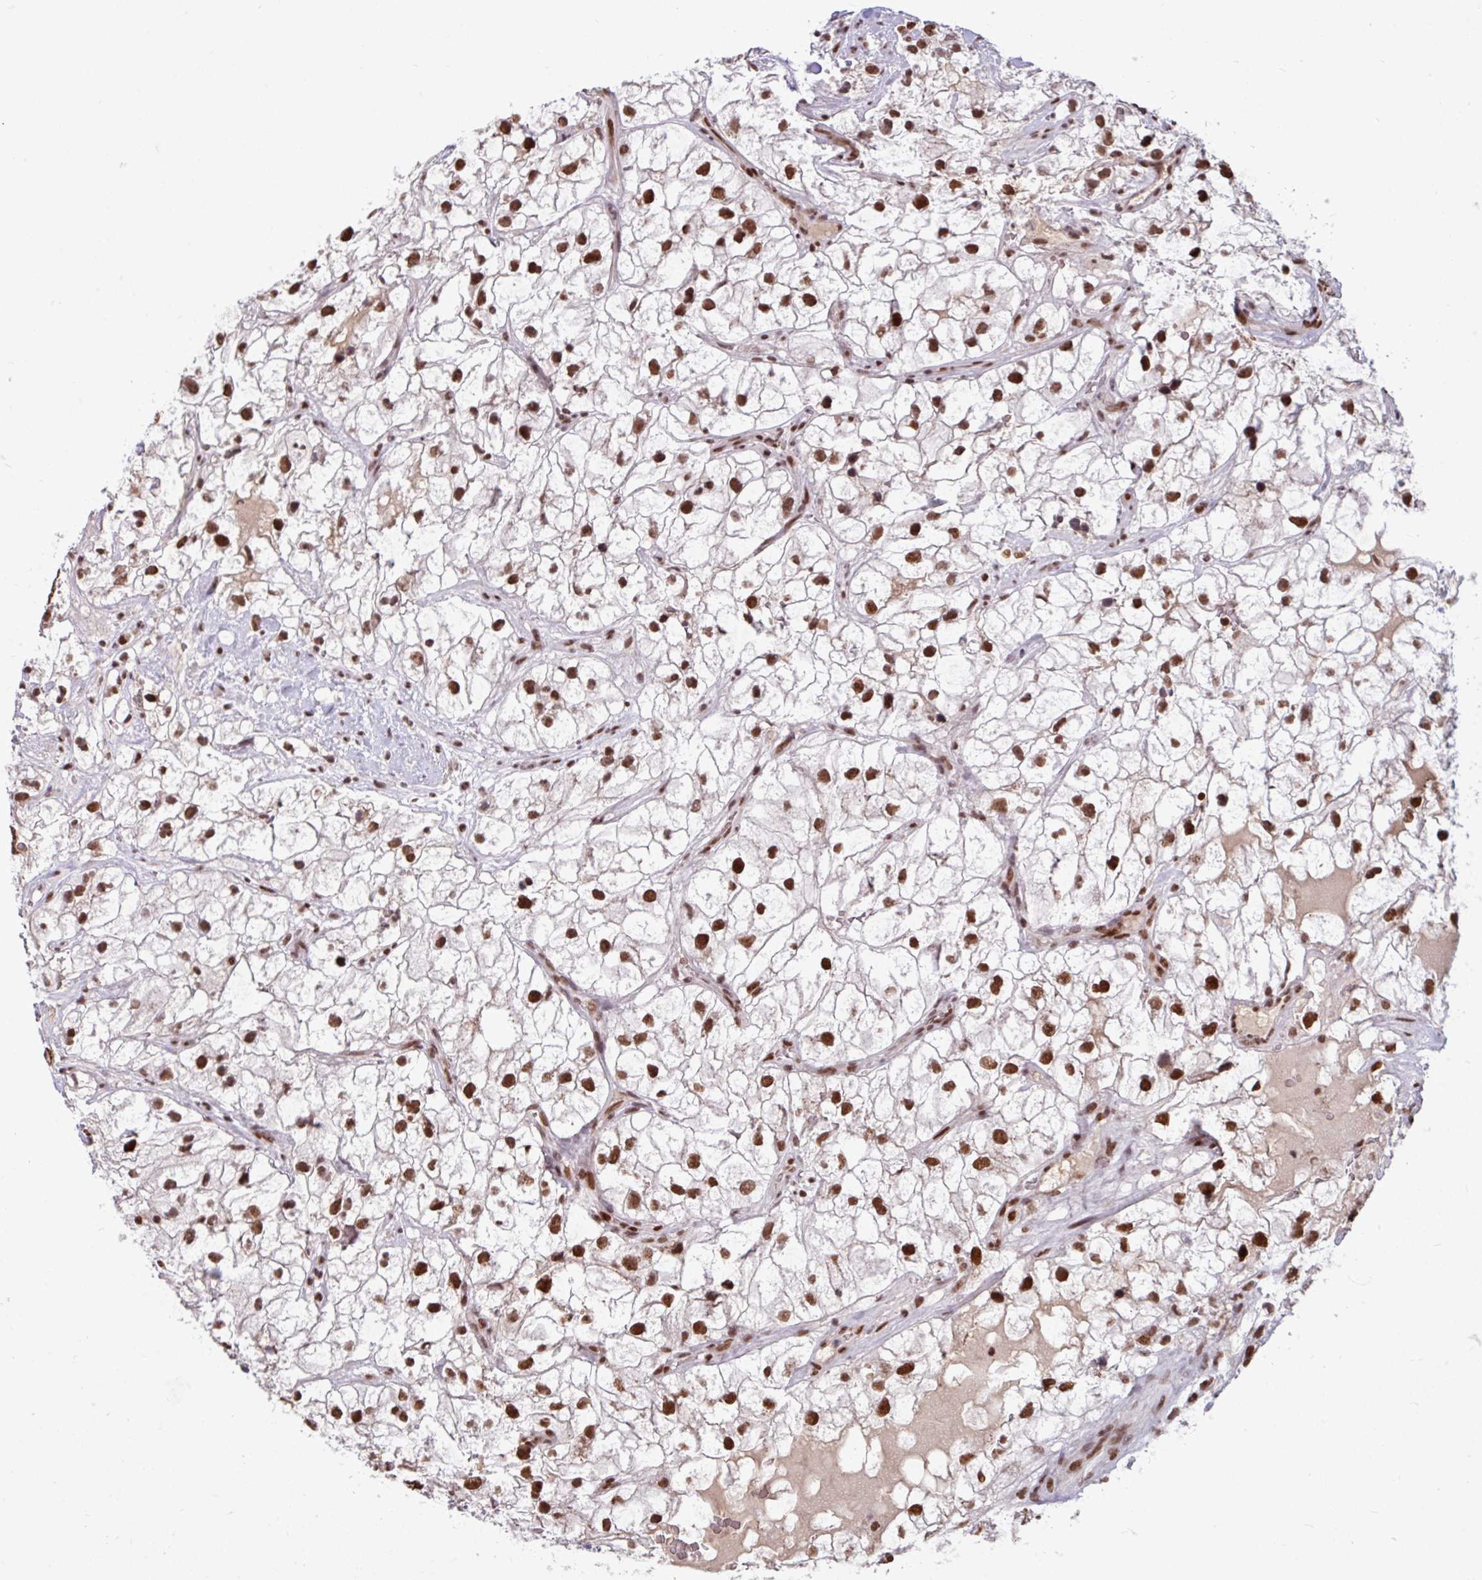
{"staining": {"intensity": "strong", "quantity": "25%-75%", "location": "nuclear"}, "tissue": "renal cancer", "cell_type": "Tumor cells", "image_type": "cancer", "snomed": [{"axis": "morphology", "description": "Adenocarcinoma, NOS"}, {"axis": "topography", "description": "Kidney"}], "caption": "Strong nuclear protein positivity is appreciated in about 25%-75% of tumor cells in renal cancer.", "gene": "TDG", "patient": {"sex": "male", "age": 59}}